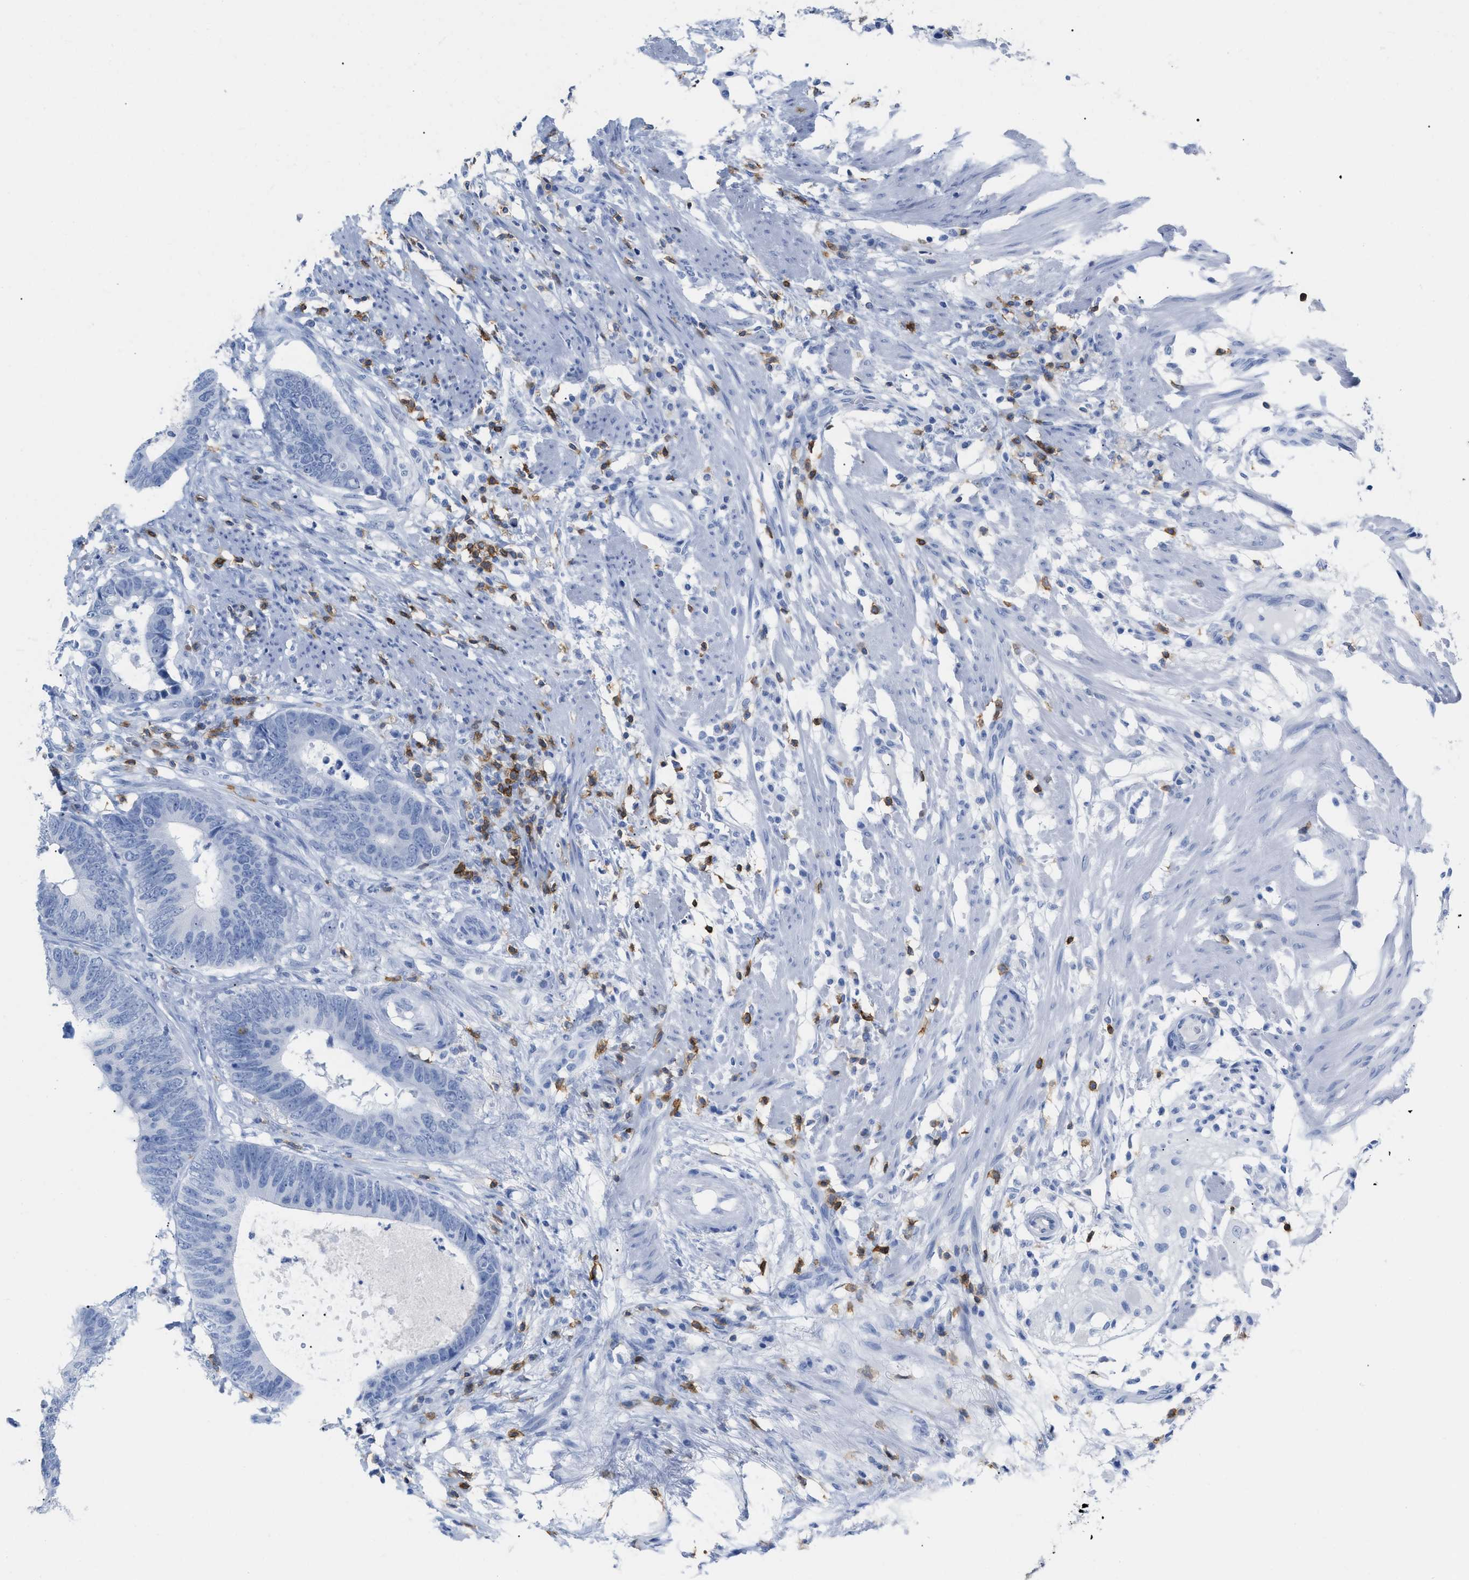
{"staining": {"intensity": "negative", "quantity": "none", "location": "none"}, "tissue": "colorectal cancer", "cell_type": "Tumor cells", "image_type": "cancer", "snomed": [{"axis": "morphology", "description": "Adenocarcinoma, NOS"}, {"axis": "topography", "description": "Colon"}], "caption": "The photomicrograph exhibits no significant staining in tumor cells of colorectal cancer.", "gene": "CD5", "patient": {"sex": "male", "age": 56}}